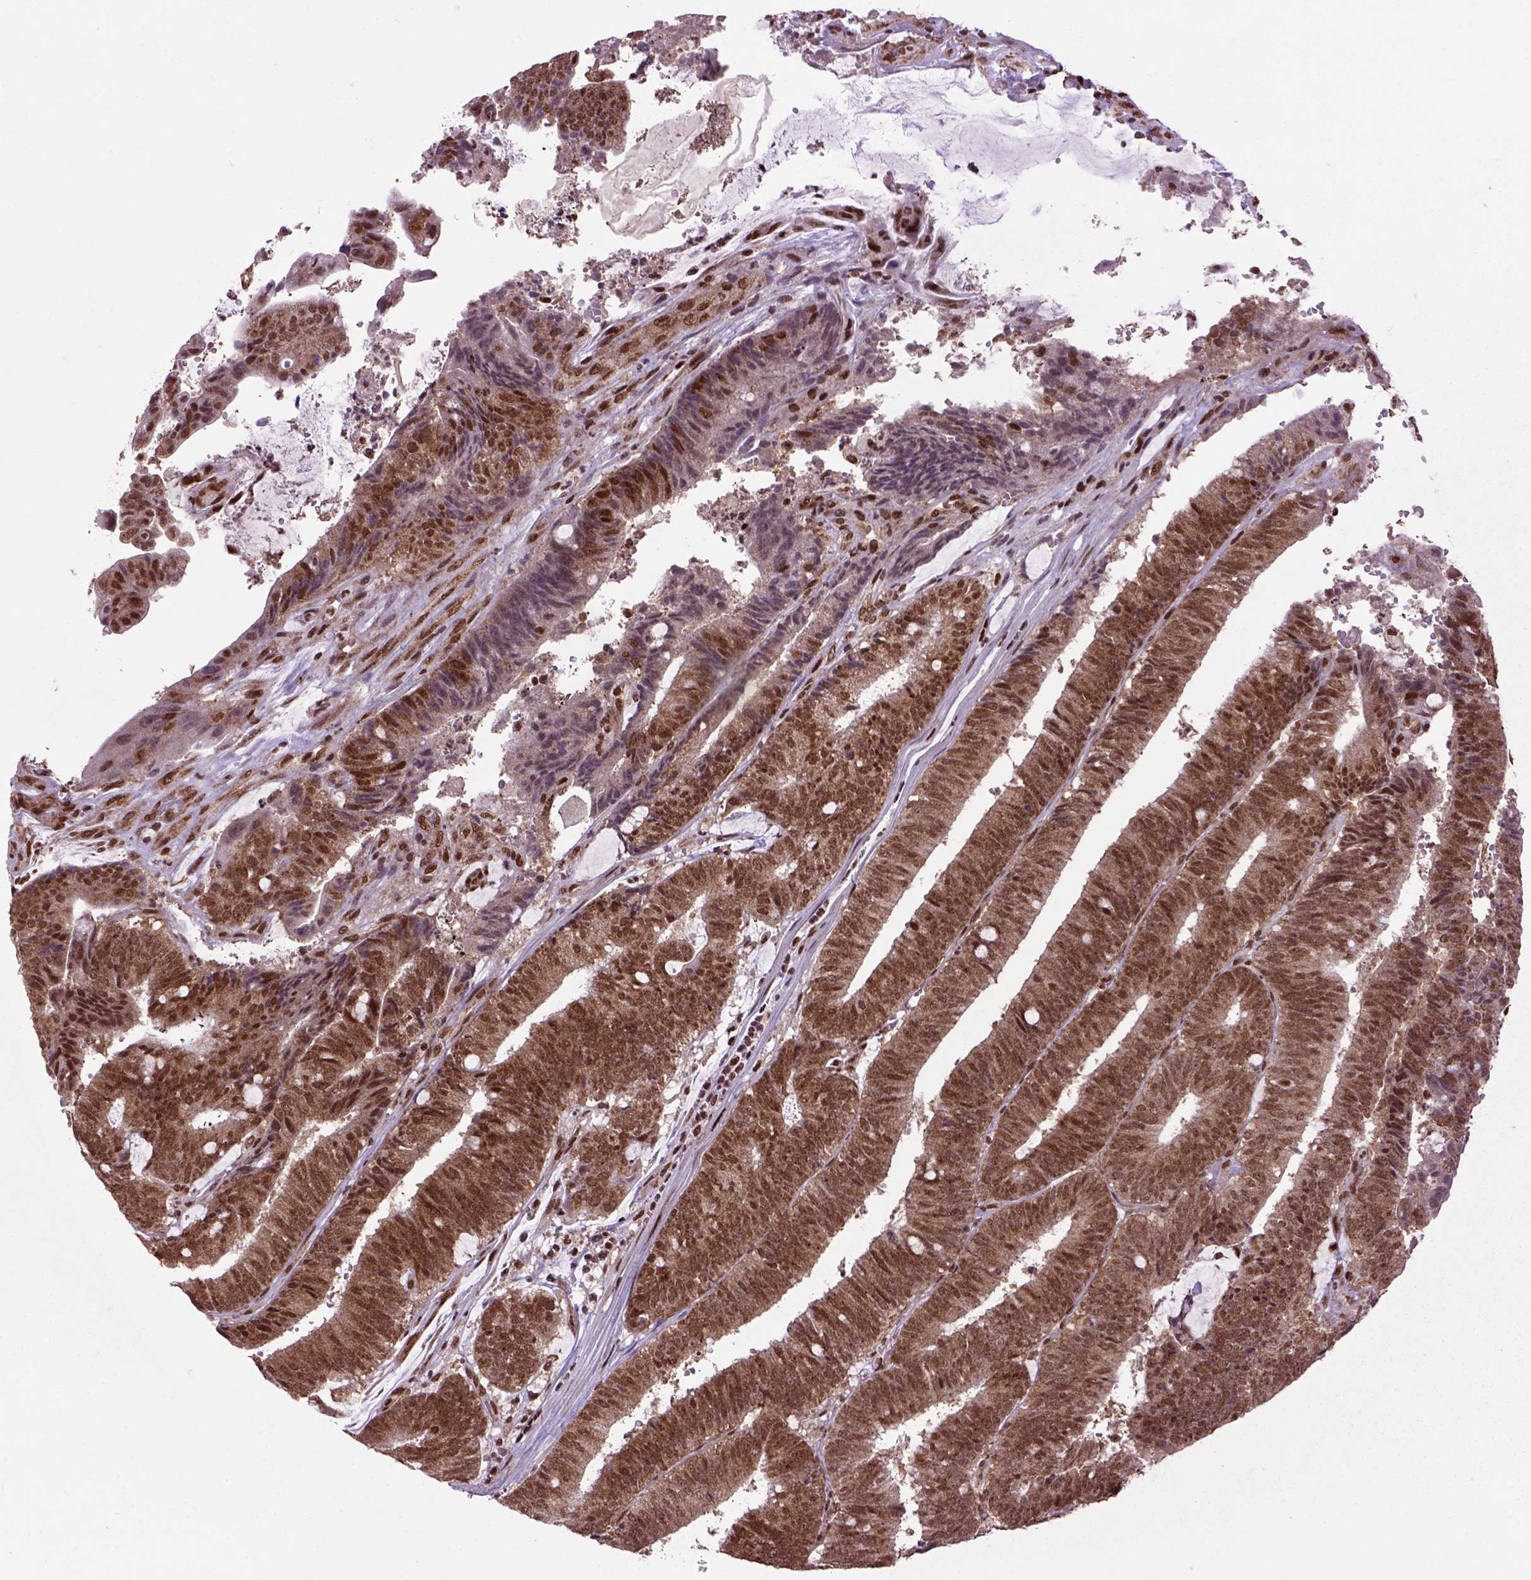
{"staining": {"intensity": "strong", "quantity": ">75%", "location": "cytoplasmic/membranous,nuclear"}, "tissue": "colorectal cancer", "cell_type": "Tumor cells", "image_type": "cancer", "snomed": [{"axis": "morphology", "description": "Adenocarcinoma, NOS"}, {"axis": "topography", "description": "Colon"}], "caption": "Brown immunohistochemical staining in colorectal cancer exhibits strong cytoplasmic/membranous and nuclear staining in about >75% of tumor cells.", "gene": "CELF1", "patient": {"sex": "female", "age": 43}}